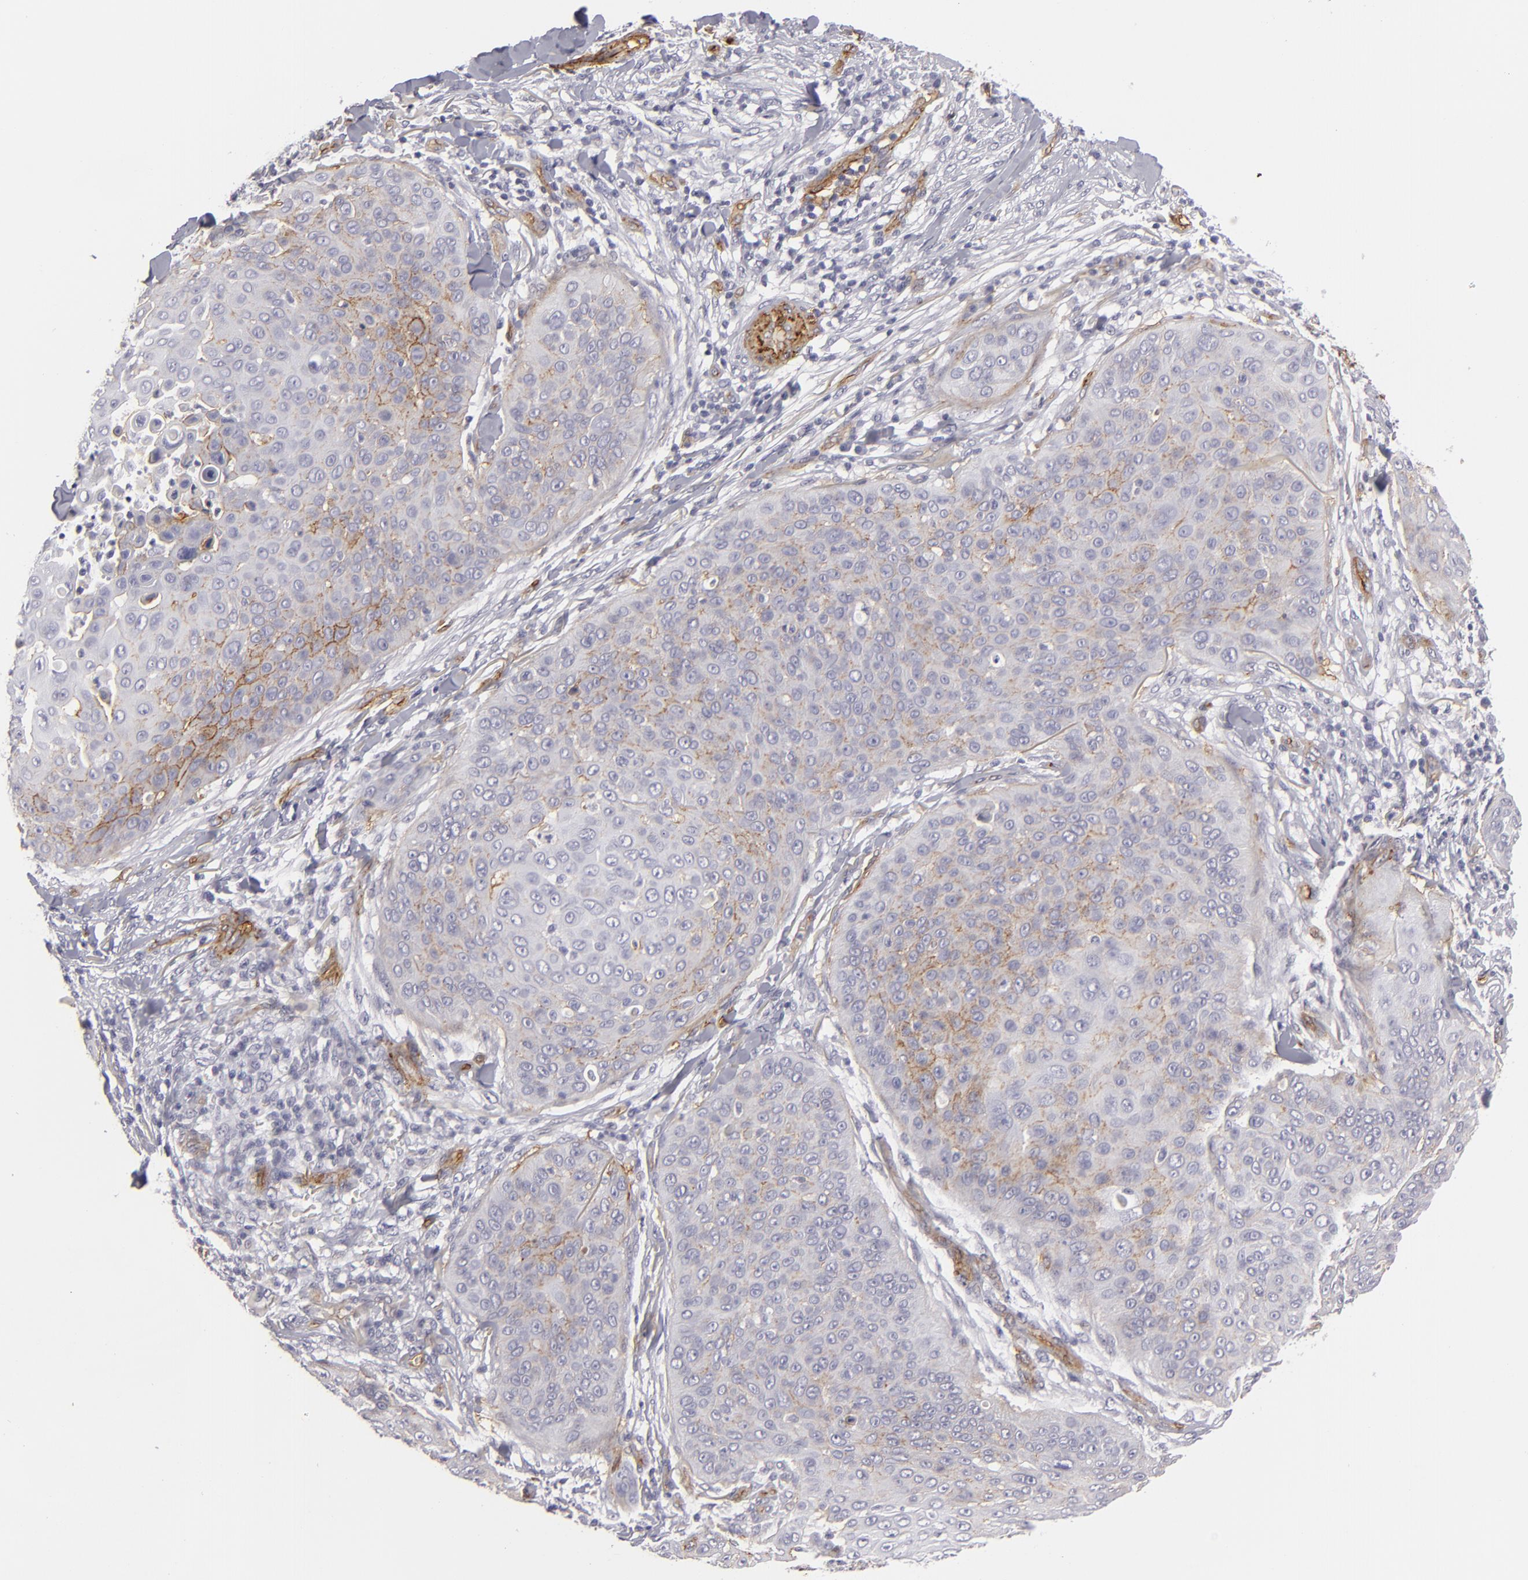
{"staining": {"intensity": "moderate", "quantity": "25%-75%", "location": "cytoplasmic/membranous"}, "tissue": "skin cancer", "cell_type": "Tumor cells", "image_type": "cancer", "snomed": [{"axis": "morphology", "description": "Squamous cell carcinoma, NOS"}, {"axis": "topography", "description": "Skin"}], "caption": "About 25%-75% of tumor cells in human skin cancer show moderate cytoplasmic/membranous protein positivity as visualized by brown immunohistochemical staining.", "gene": "MCAM", "patient": {"sex": "male", "age": 82}}